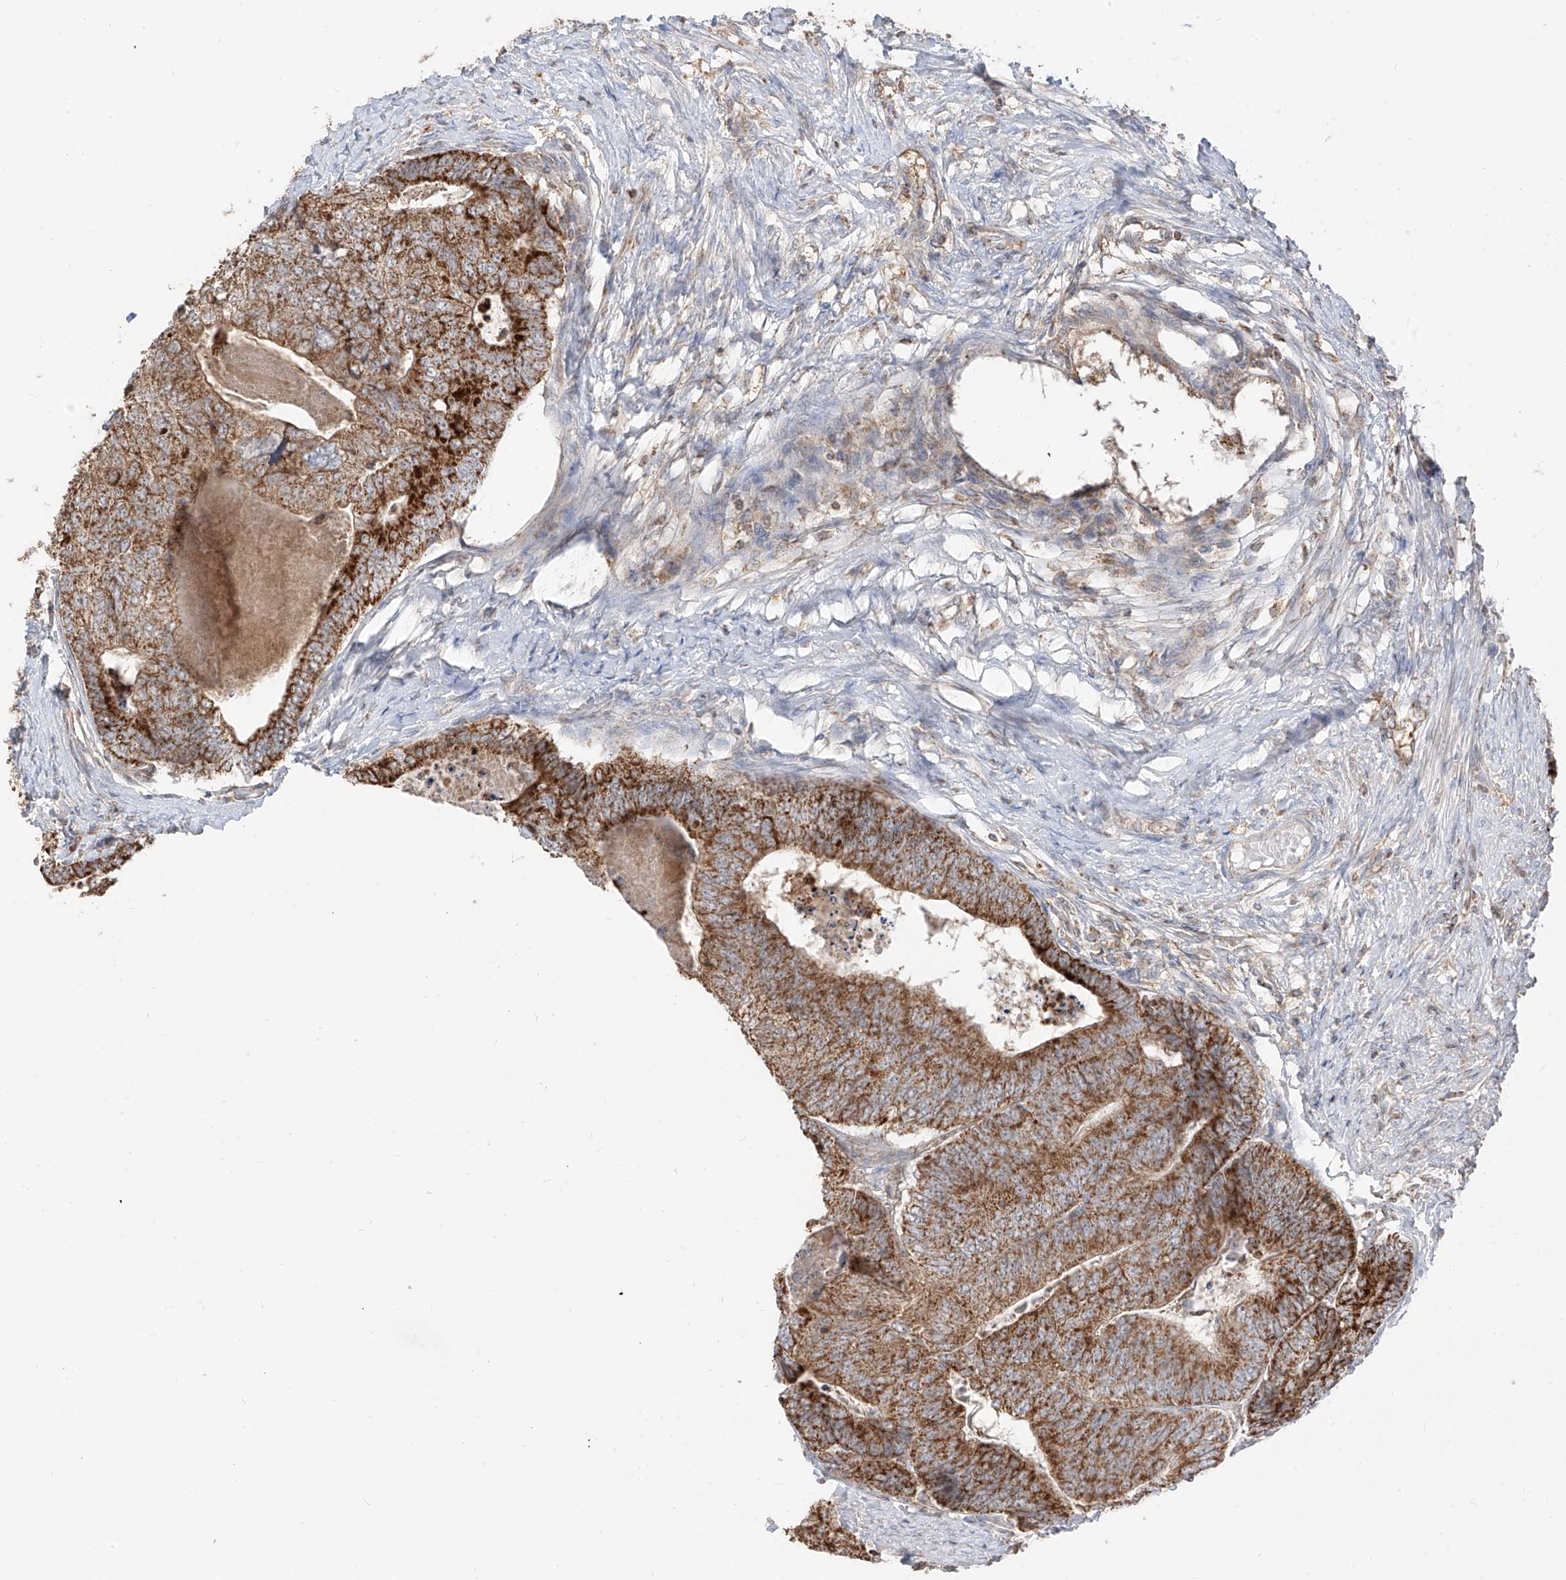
{"staining": {"intensity": "strong", "quantity": ">75%", "location": "cytoplasmic/membranous"}, "tissue": "colorectal cancer", "cell_type": "Tumor cells", "image_type": "cancer", "snomed": [{"axis": "morphology", "description": "Adenocarcinoma, NOS"}, {"axis": "topography", "description": "Colon"}], "caption": "Immunohistochemistry (IHC) of human colorectal cancer reveals high levels of strong cytoplasmic/membranous positivity in about >75% of tumor cells.", "gene": "ETHE1", "patient": {"sex": "female", "age": 67}}